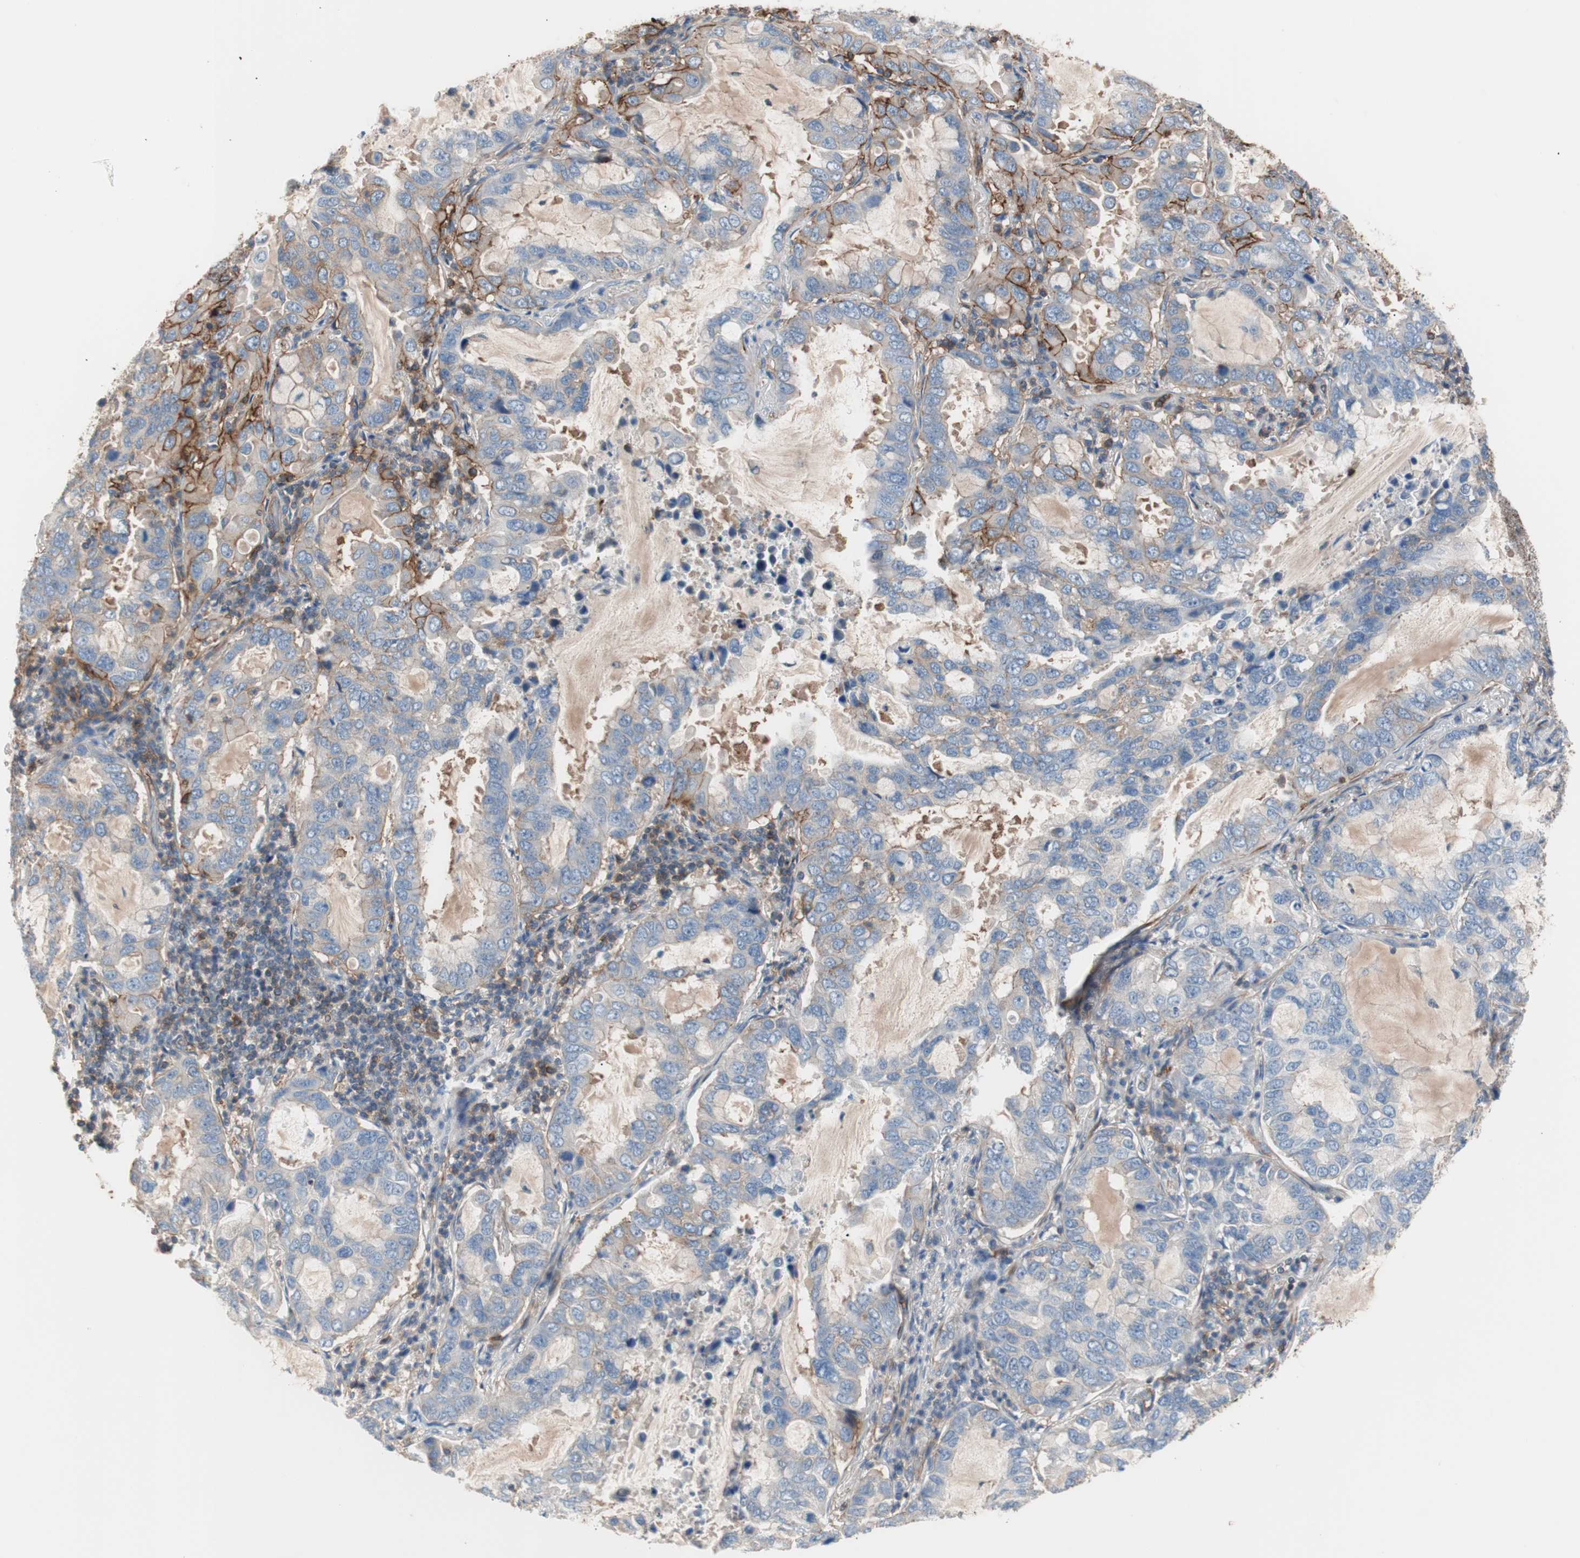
{"staining": {"intensity": "strong", "quantity": "<25%", "location": "cytoplasmic/membranous"}, "tissue": "lung cancer", "cell_type": "Tumor cells", "image_type": "cancer", "snomed": [{"axis": "morphology", "description": "Adenocarcinoma, NOS"}, {"axis": "topography", "description": "Lung"}], "caption": "High-power microscopy captured an immunohistochemistry (IHC) photomicrograph of adenocarcinoma (lung), revealing strong cytoplasmic/membranous expression in approximately <25% of tumor cells.", "gene": "GPR160", "patient": {"sex": "male", "age": 64}}